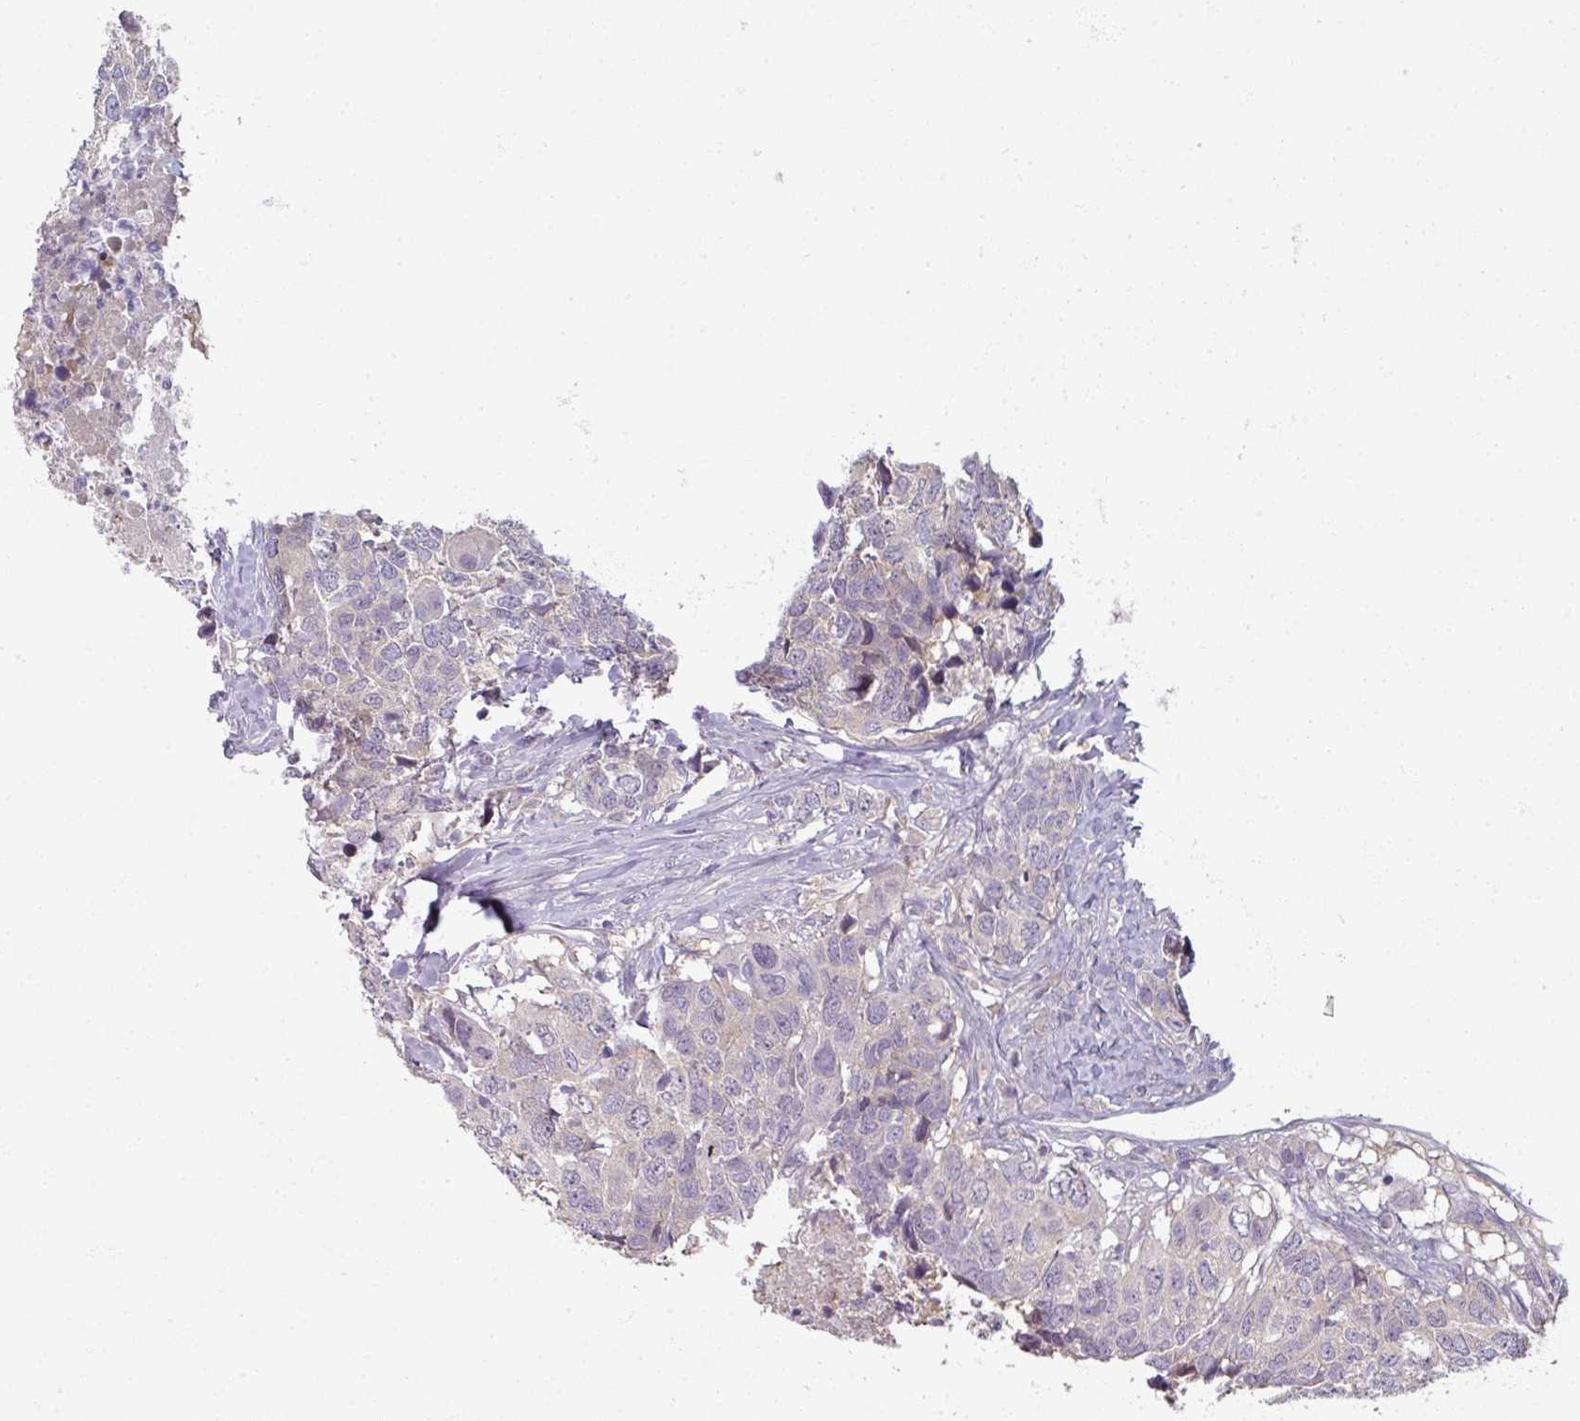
{"staining": {"intensity": "negative", "quantity": "none", "location": "none"}, "tissue": "head and neck cancer", "cell_type": "Tumor cells", "image_type": "cancer", "snomed": [{"axis": "morphology", "description": "Normal tissue, NOS"}, {"axis": "morphology", "description": "Squamous cell carcinoma, NOS"}, {"axis": "topography", "description": "Skeletal muscle"}, {"axis": "topography", "description": "Vascular tissue"}, {"axis": "topography", "description": "Peripheral nerve tissue"}, {"axis": "topography", "description": "Head-Neck"}], "caption": "Immunohistochemistry (IHC) photomicrograph of head and neck squamous cell carcinoma stained for a protein (brown), which displays no expression in tumor cells.", "gene": "MYMK", "patient": {"sex": "male", "age": 66}}